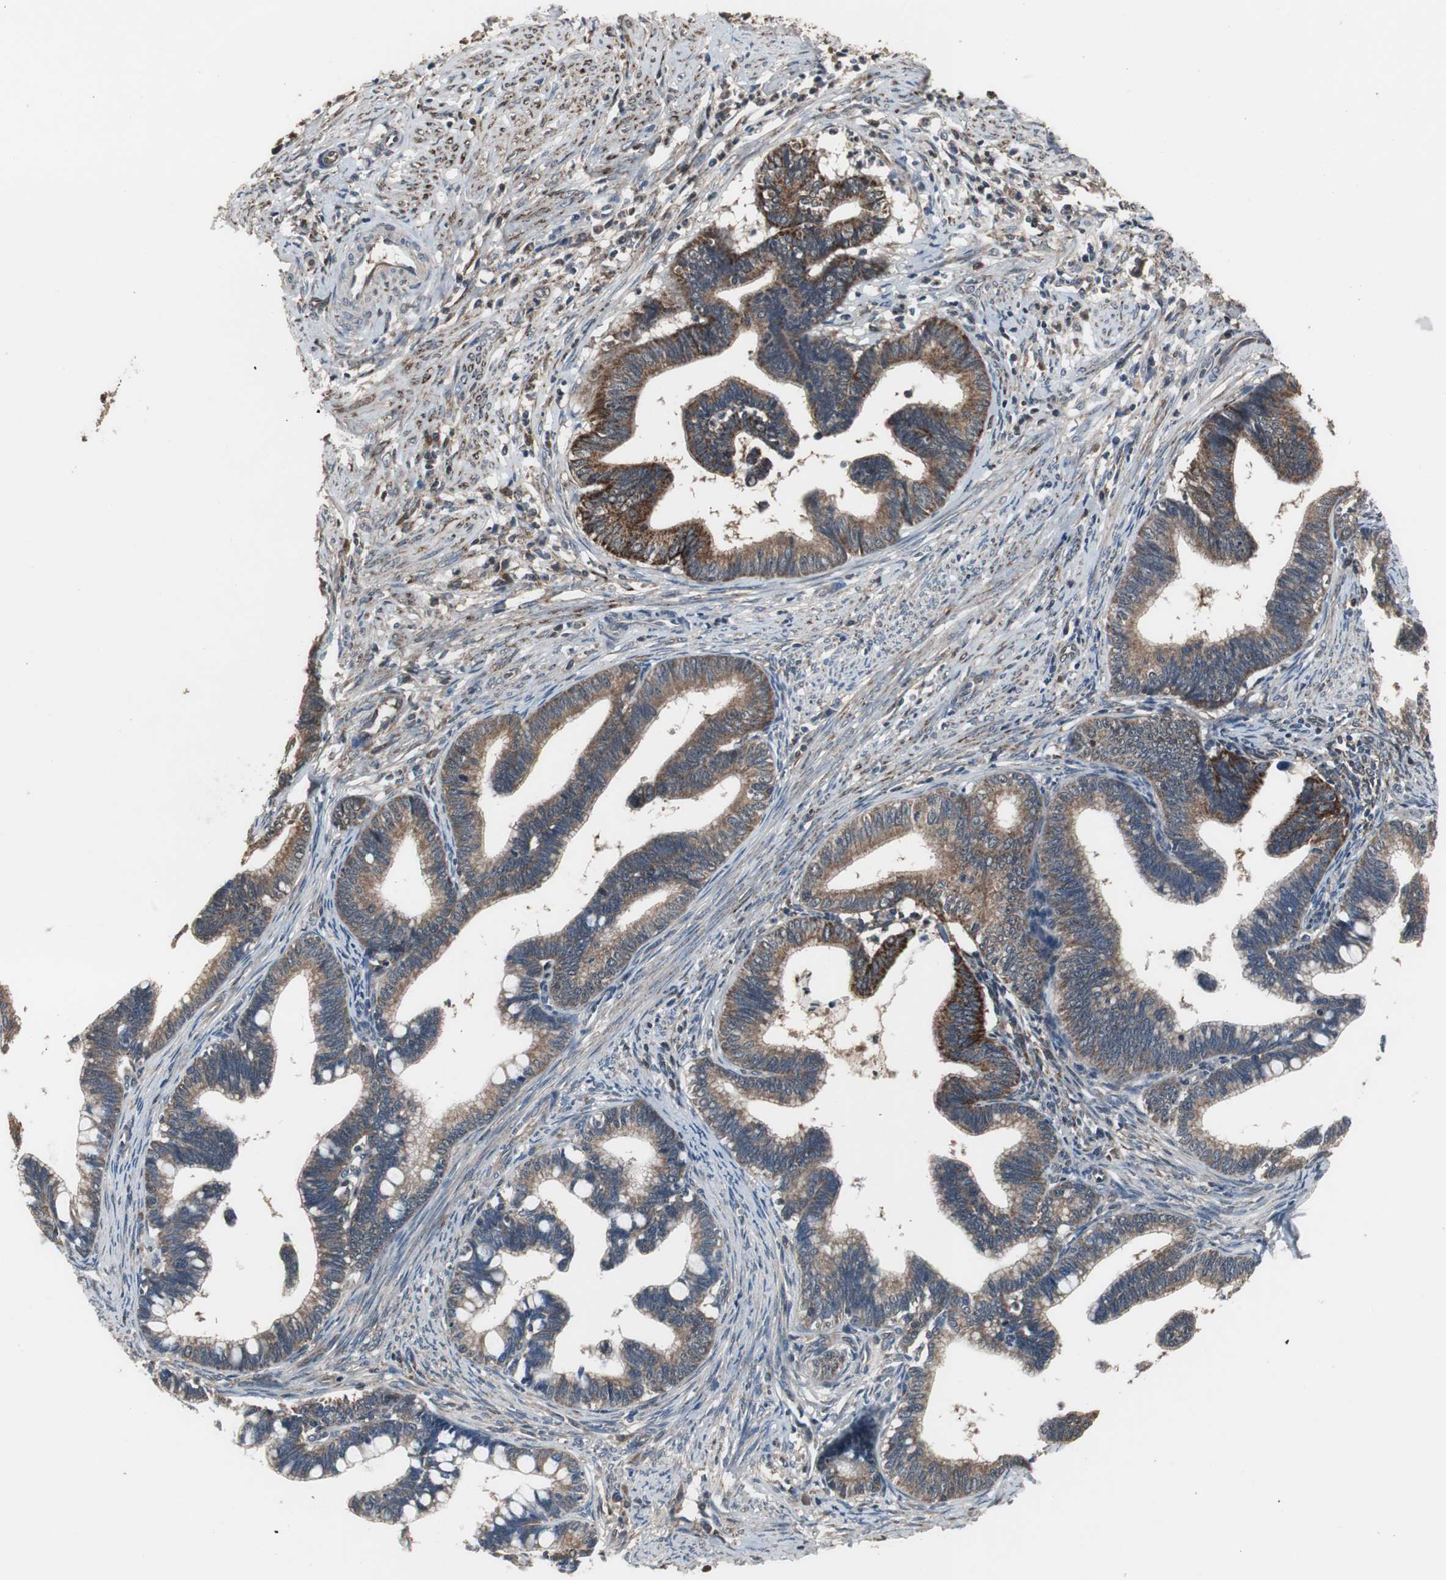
{"staining": {"intensity": "strong", "quantity": ">75%", "location": "cytoplasmic/membranous"}, "tissue": "cervical cancer", "cell_type": "Tumor cells", "image_type": "cancer", "snomed": [{"axis": "morphology", "description": "Adenocarcinoma, NOS"}, {"axis": "topography", "description": "Cervix"}], "caption": "The image demonstrates immunohistochemical staining of cervical cancer. There is strong cytoplasmic/membranous expression is appreciated in about >75% of tumor cells. The staining was performed using DAB (3,3'-diaminobenzidine), with brown indicating positive protein expression. Nuclei are stained blue with hematoxylin.", "gene": "ZSCAN22", "patient": {"sex": "female", "age": 36}}